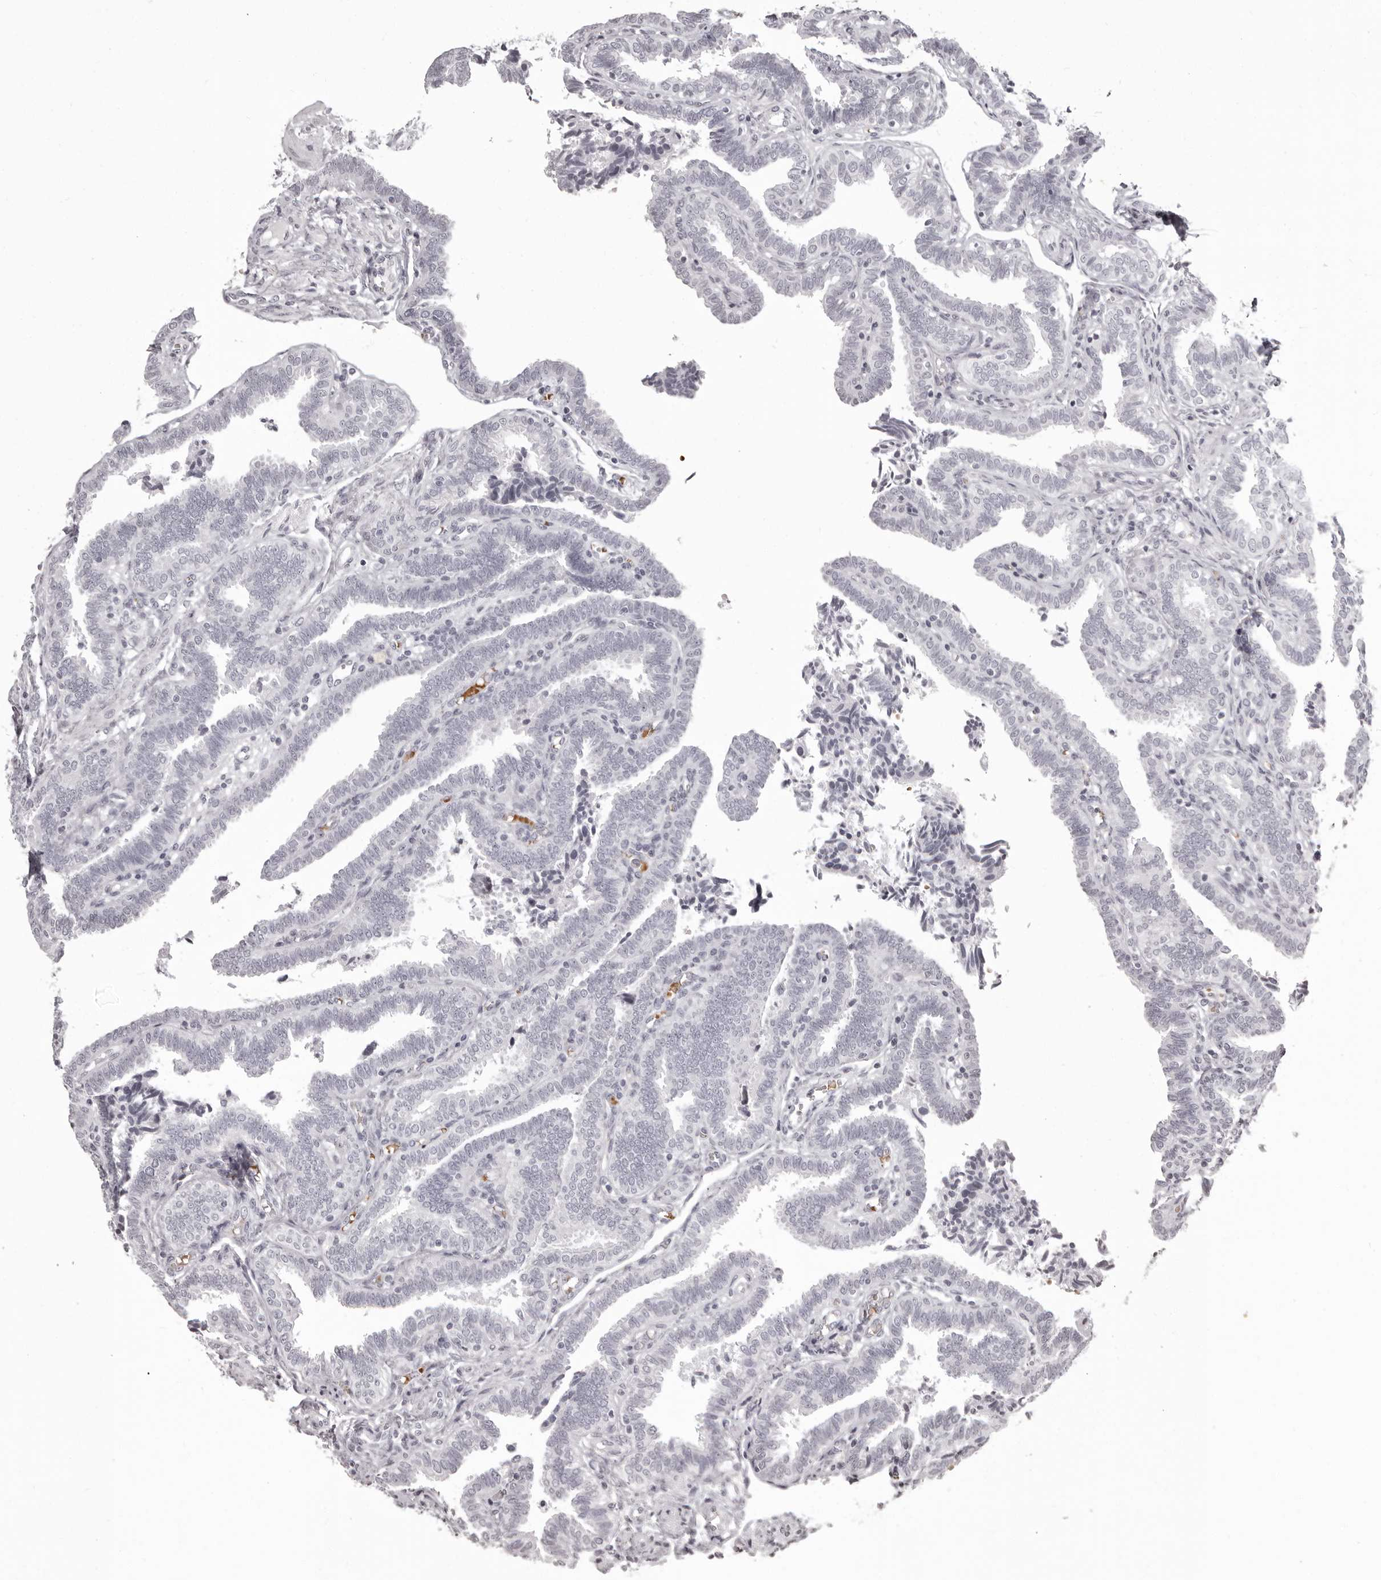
{"staining": {"intensity": "negative", "quantity": "none", "location": "none"}, "tissue": "fallopian tube", "cell_type": "Glandular cells", "image_type": "normal", "snomed": [{"axis": "morphology", "description": "Normal tissue, NOS"}, {"axis": "topography", "description": "Fallopian tube"}], "caption": "IHC of normal human fallopian tube displays no staining in glandular cells.", "gene": "C8orf74", "patient": {"sex": "female", "age": 39}}